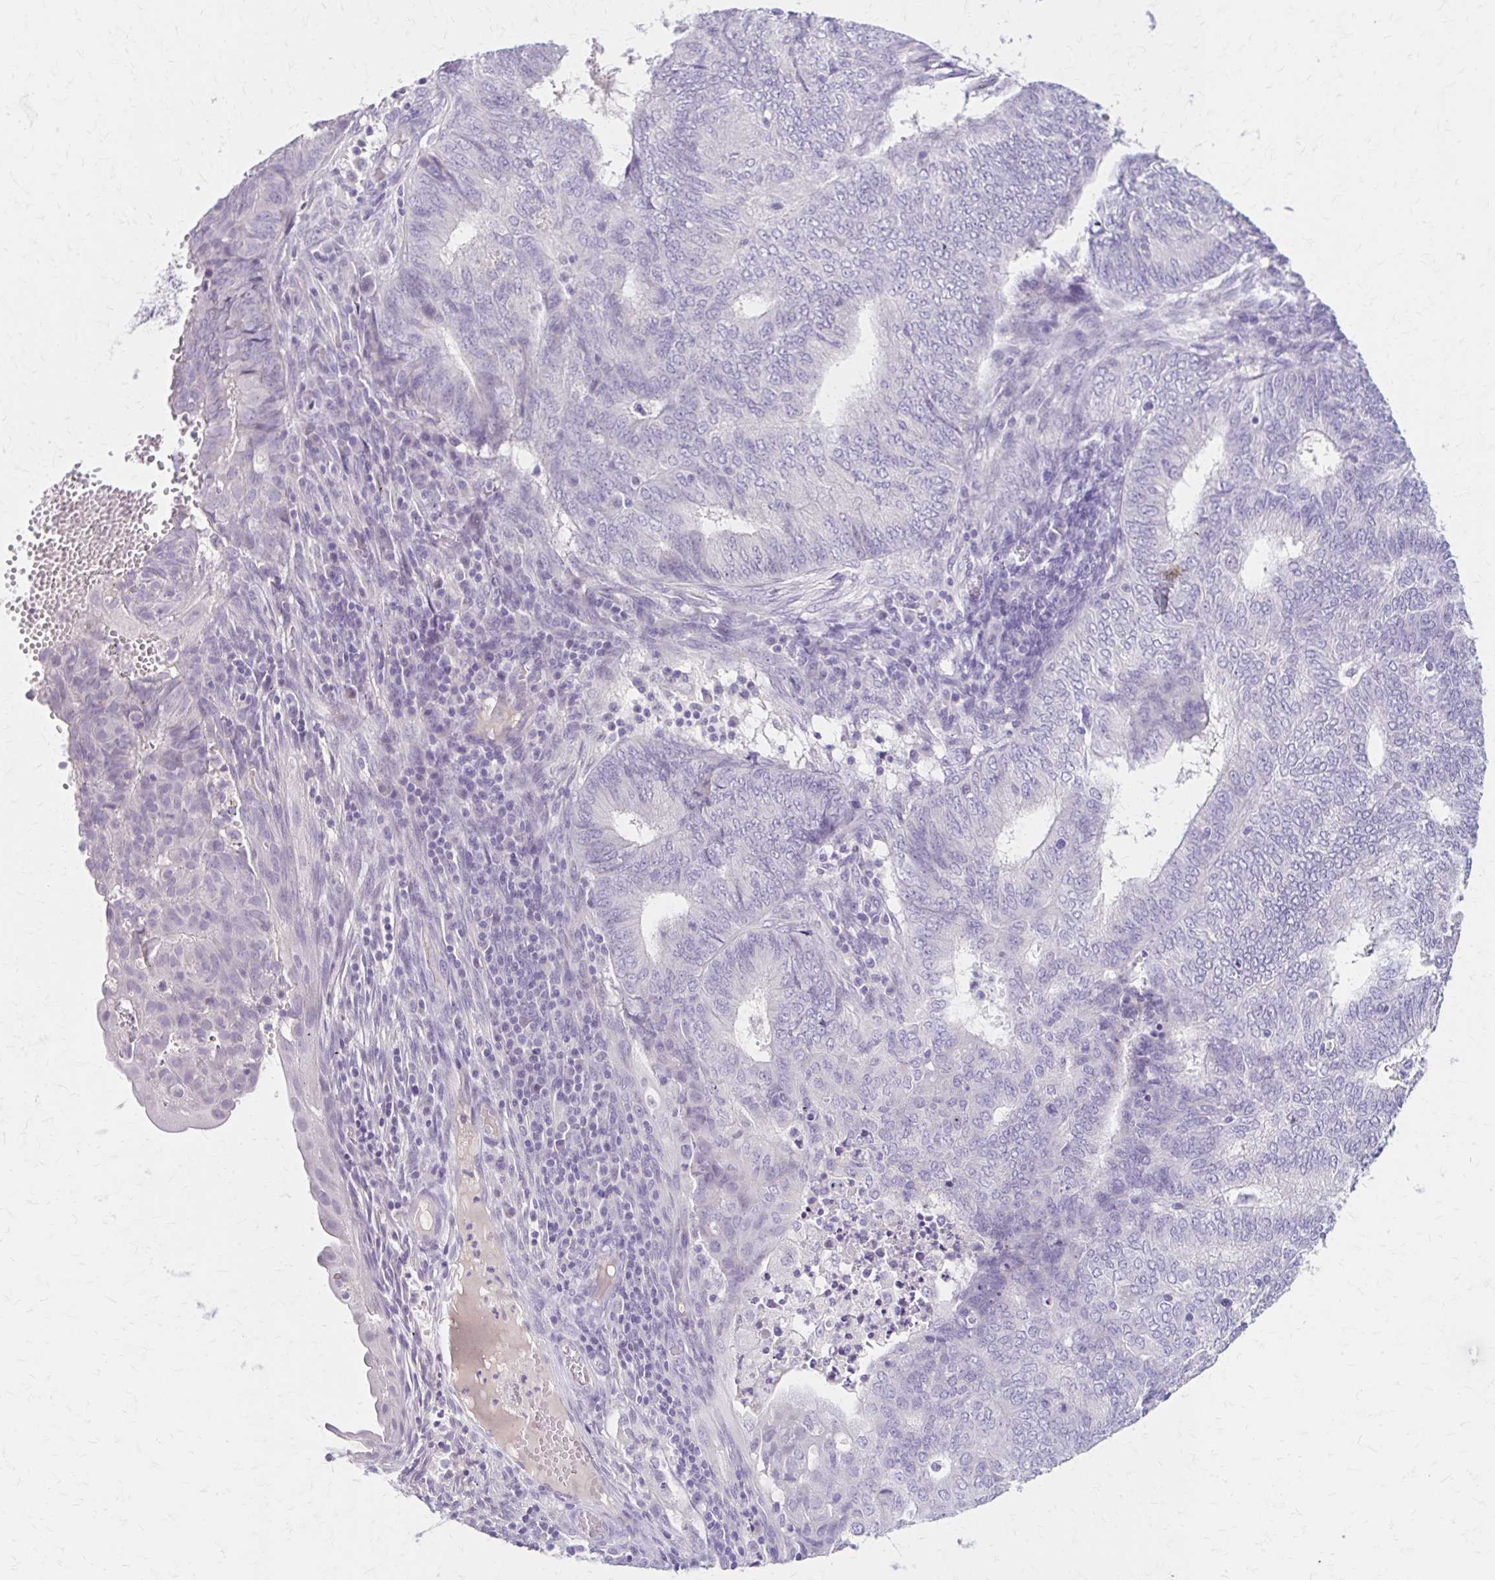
{"staining": {"intensity": "negative", "quantity": "none", "location": "none"}, "tissue": "endometrial cancer", "cell_type": "Tumor cells", "image_type": "cancer", "snomed": [{"axis": "morphology", "description": "Adenocarcinoma, NOS"}, {"axis": "topography", "description": "Endometrium"}], "caption": "Human adenocarcinoma (endometrial) stained for a protein using immunohistochemistry demonstrates no staining in tumor cells.", "gene": "AZGP1", "patient": {"sex": "female", "age": 62}}